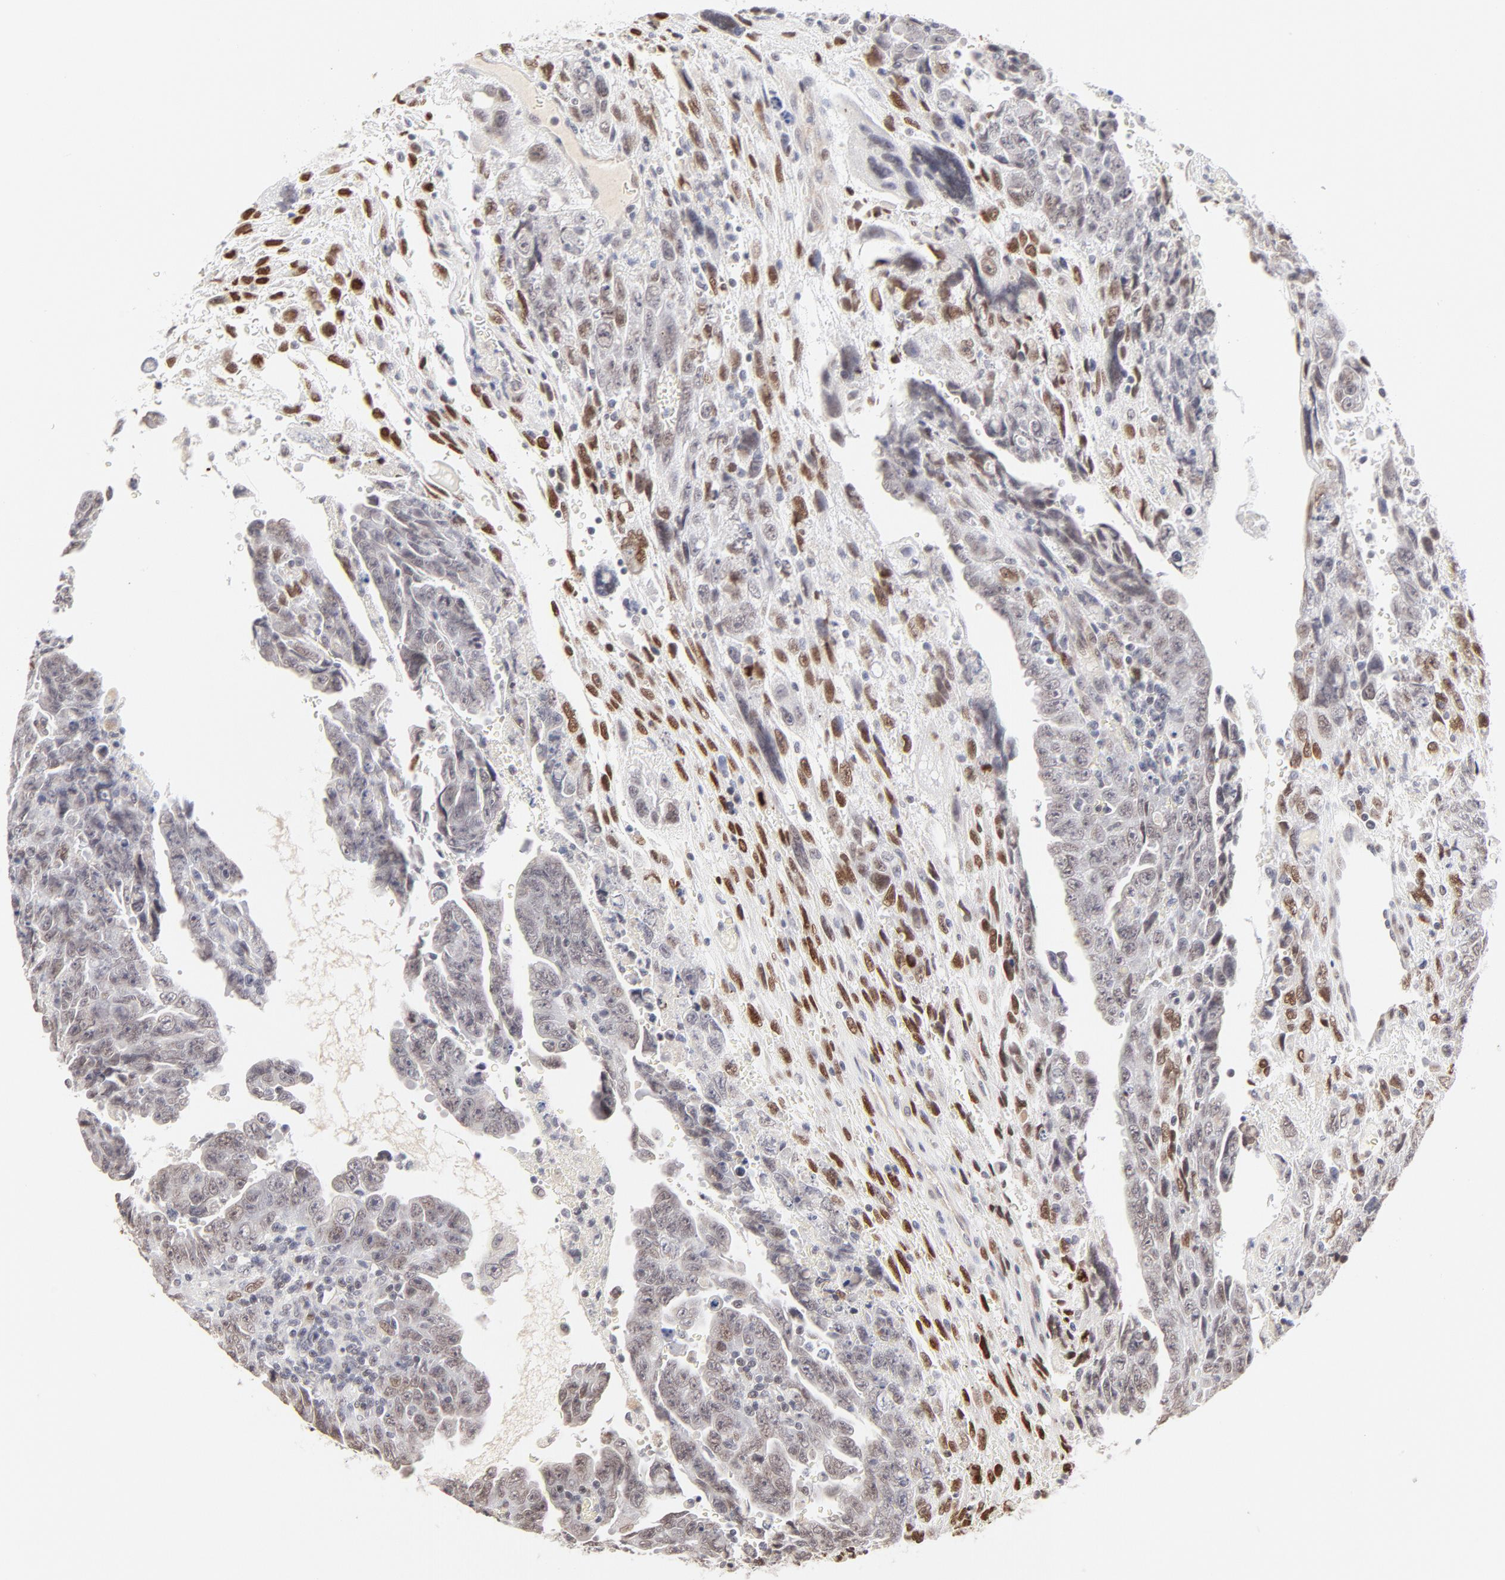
{"staining": {"intensity": "weak", "quantity": "<25%", "location": "nuclear"}, "tissue": "testis cancer", "cell_type": "Tumor cells", "image_type": "cancer", "snomed": [{"axis": "morphology", "description": "Carcinoma, Embryonal, NOS"}, {"axis": "topography", "description": "Testis"}], "caption": "The photomicrograph demonstrates no significant expression in tumor cells of testis cancer.", "gene": "PBX3", "patient": {"sex": "male", "age": 28}}